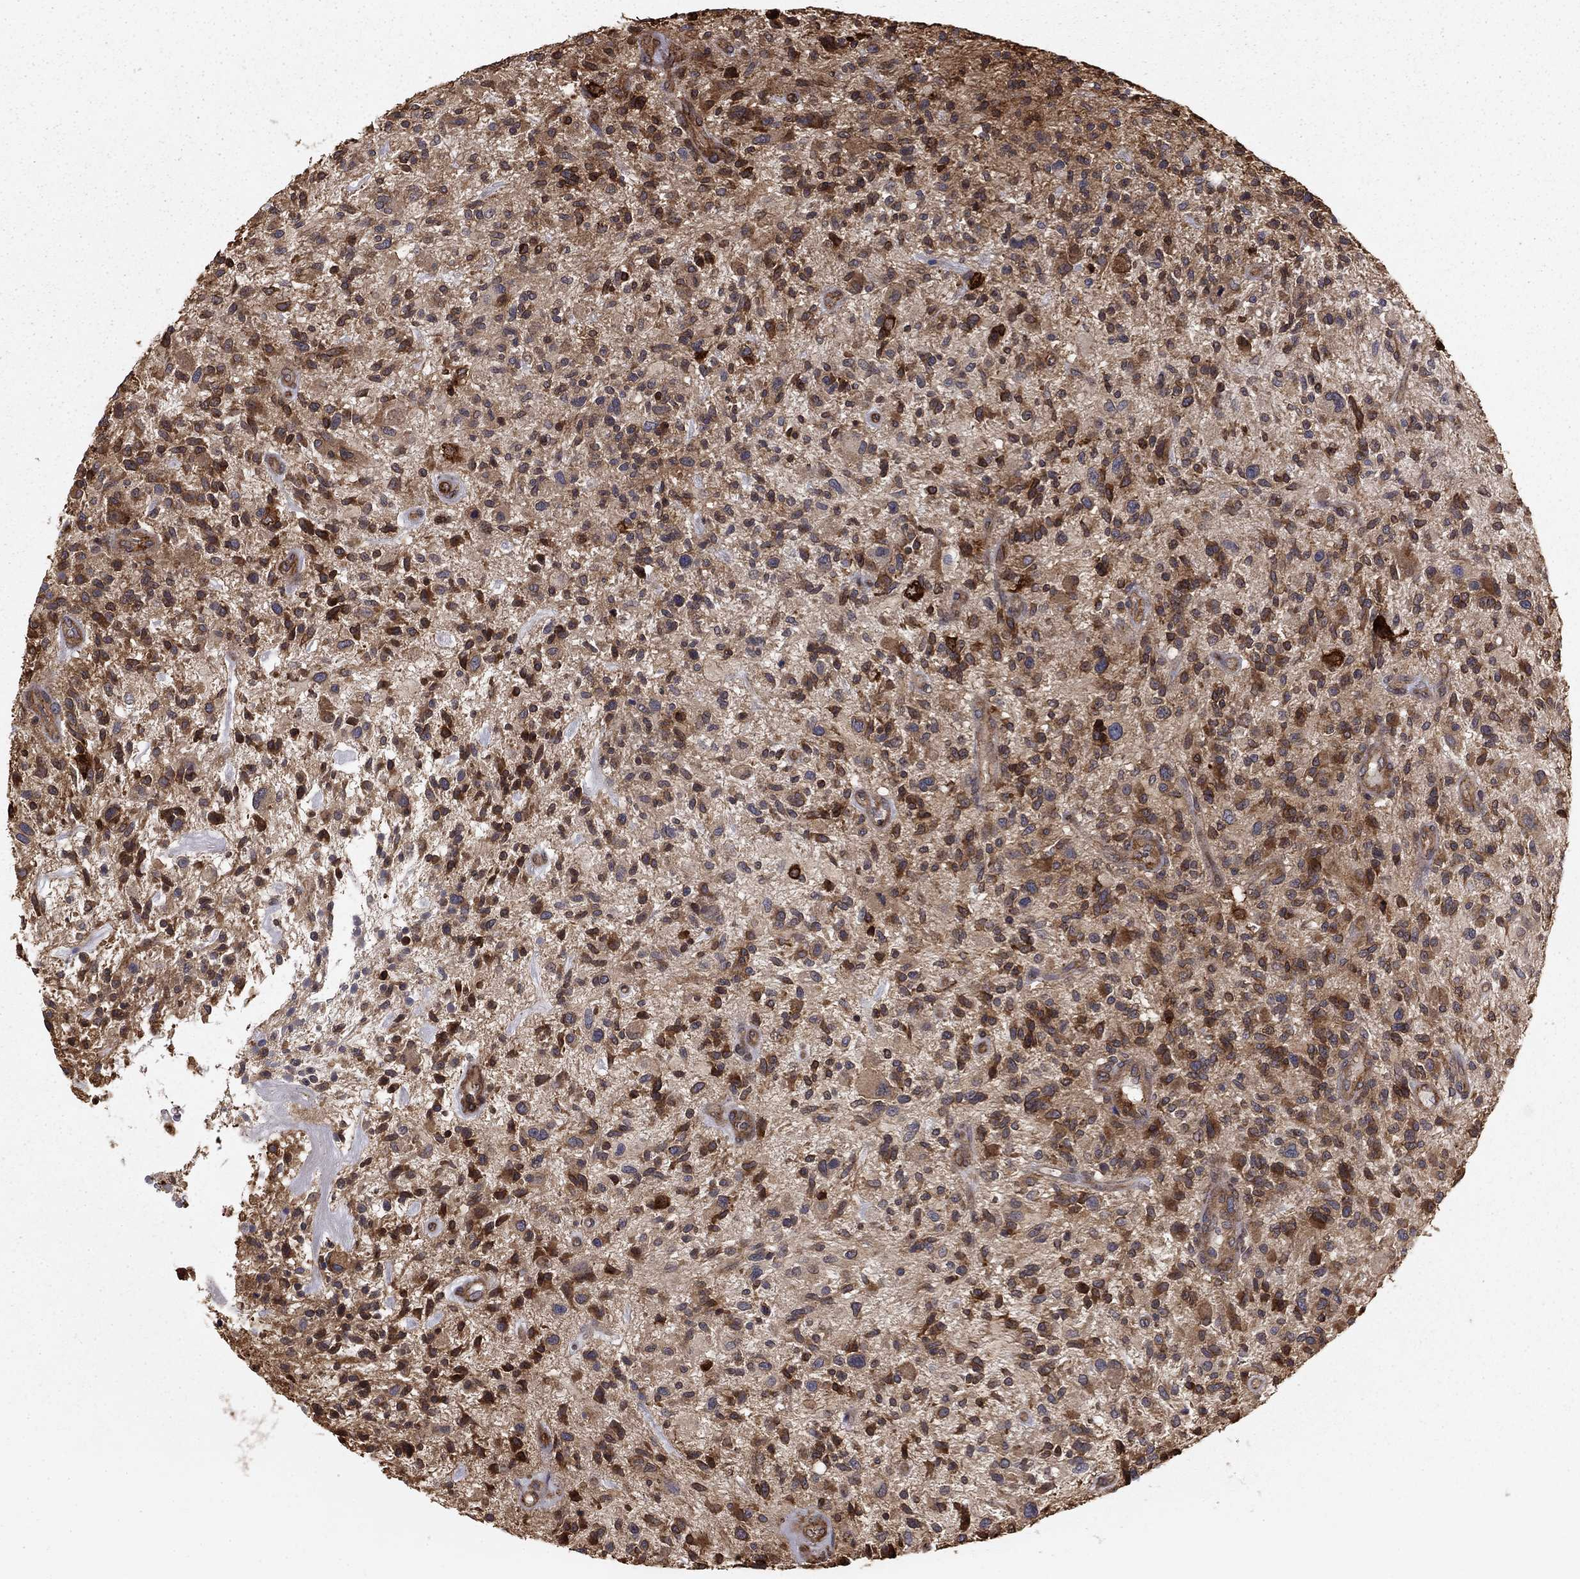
{"staining": {"intensity": "moderate", "quantity": ">75%", "location": "cytoplasmic/membranous"}, "tissue": "glioma", "cell_type": "Tumor cells", "image_type": "cancer", "snomed": [{"axis": "morphology", "description": "Glioma, malignant, High grade"}, {"axis": "topography", "description": "Brain"}], "caption": "A brown stain shows moderate cytoplasmic/membranous expression of a protein in human glioma tumor cells. The staining was performed using DAB (3,3'-diaminobenzidine) to visualize the protein expression in brown, while the nuclei were stained in blue with hematoxylin (Magnification: 20x).", "gene": "HABP4", "patient": {"sex": "male", "age": 47}}